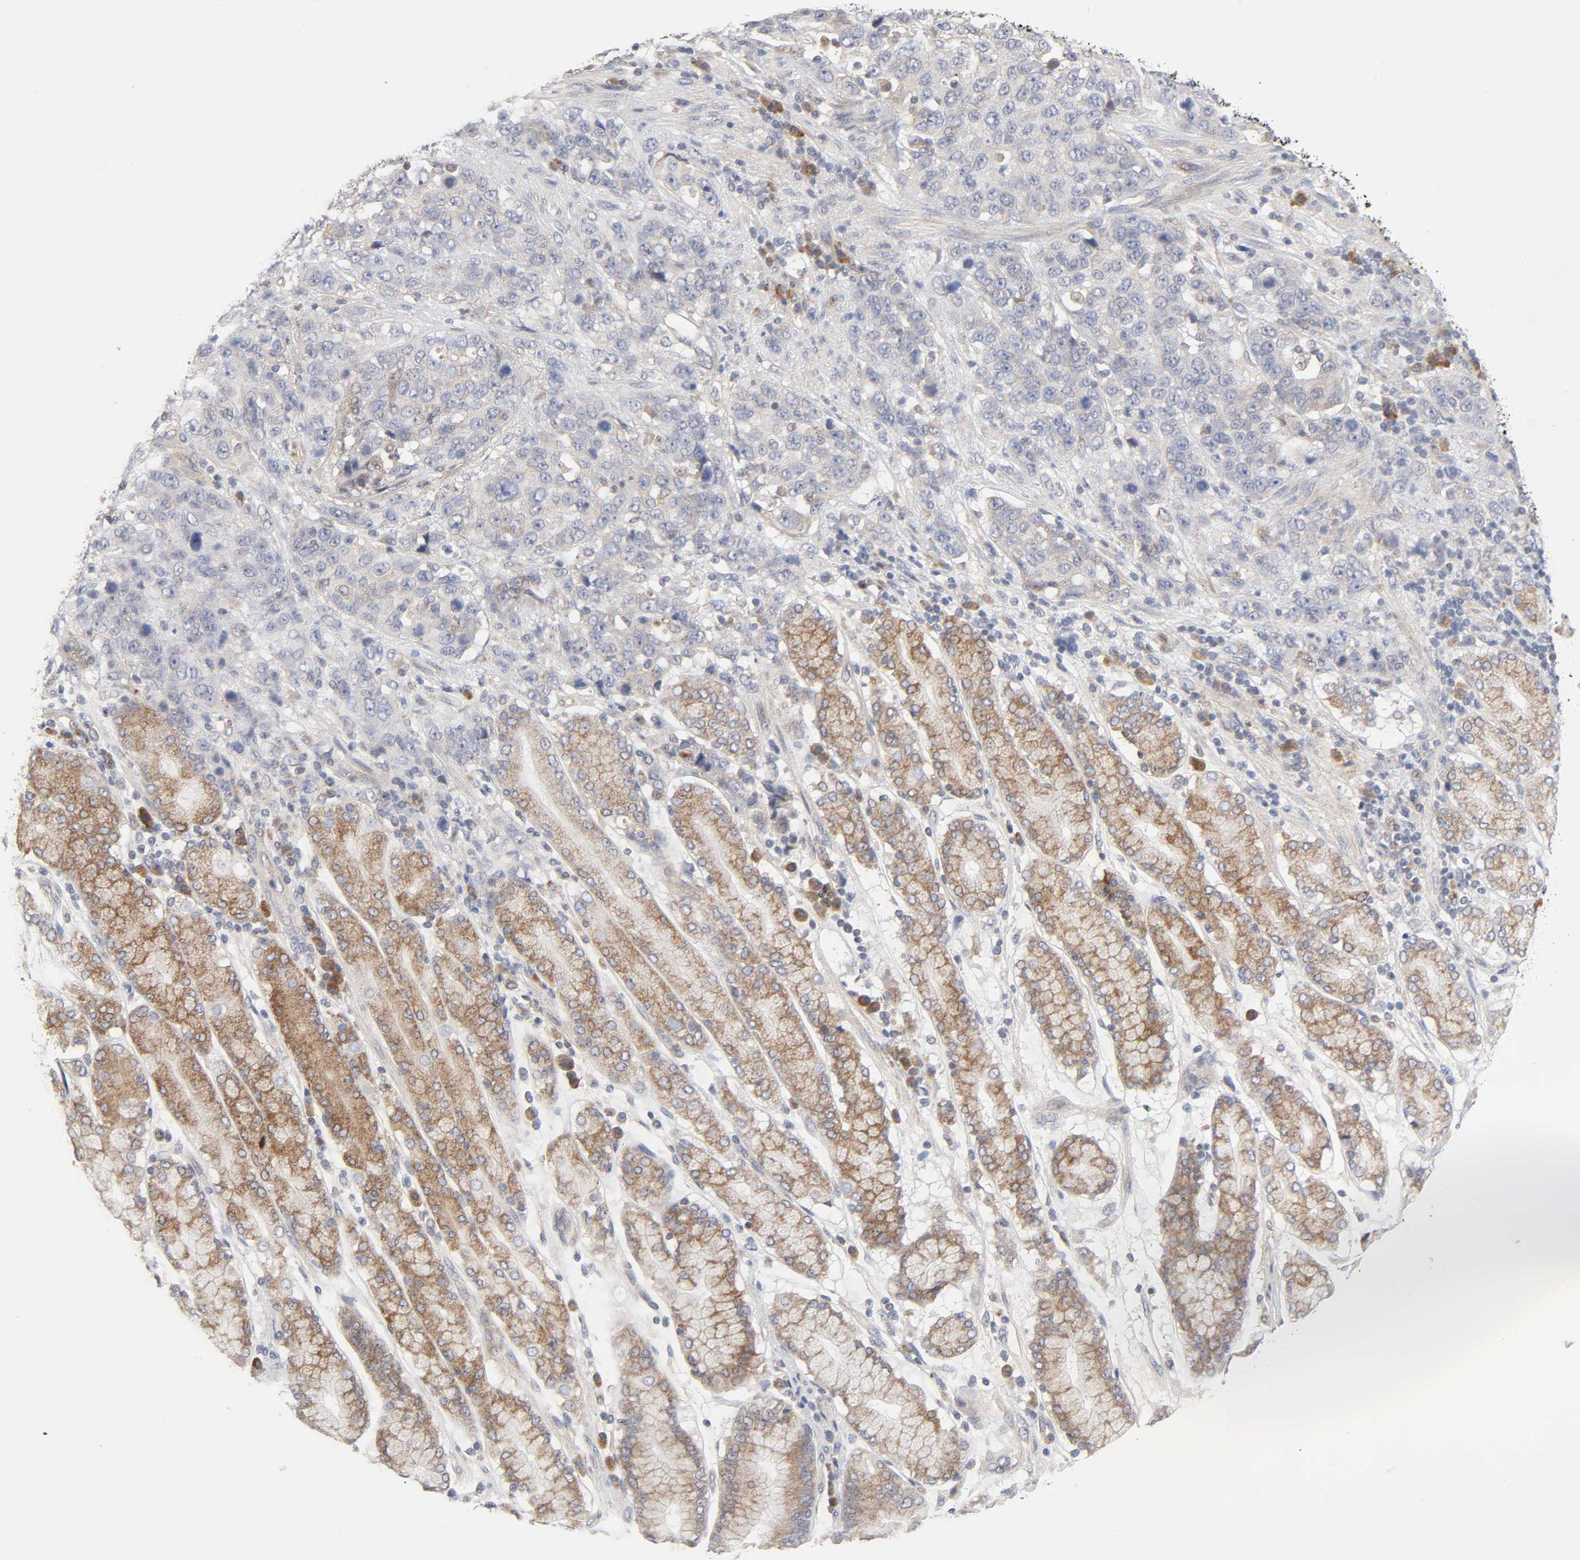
{"staining": {"intensity": "moderate", "quantity": ">75%", "location": "cytoplasmic/membranous"}, "tissue": "stomach cancer", "cell_type": "Tumor cells", "image_type": "cancer", "snomed": [{"axis": "morphology", "description": "Normal tissue, NOS"}, {"axis": "morphology", "description": "Adenocarcinoma, NOS"}, {"axis": "topography", "description": "Stomach"}], "caption": "Stomach adenocarcinoma stained with a brown dye displays moderate cytoplasmic/membranous positive positivity in approximately >75% of tumor cells.", "gene": "IL4R", "patient": {"sex": "male", "age": 48}}